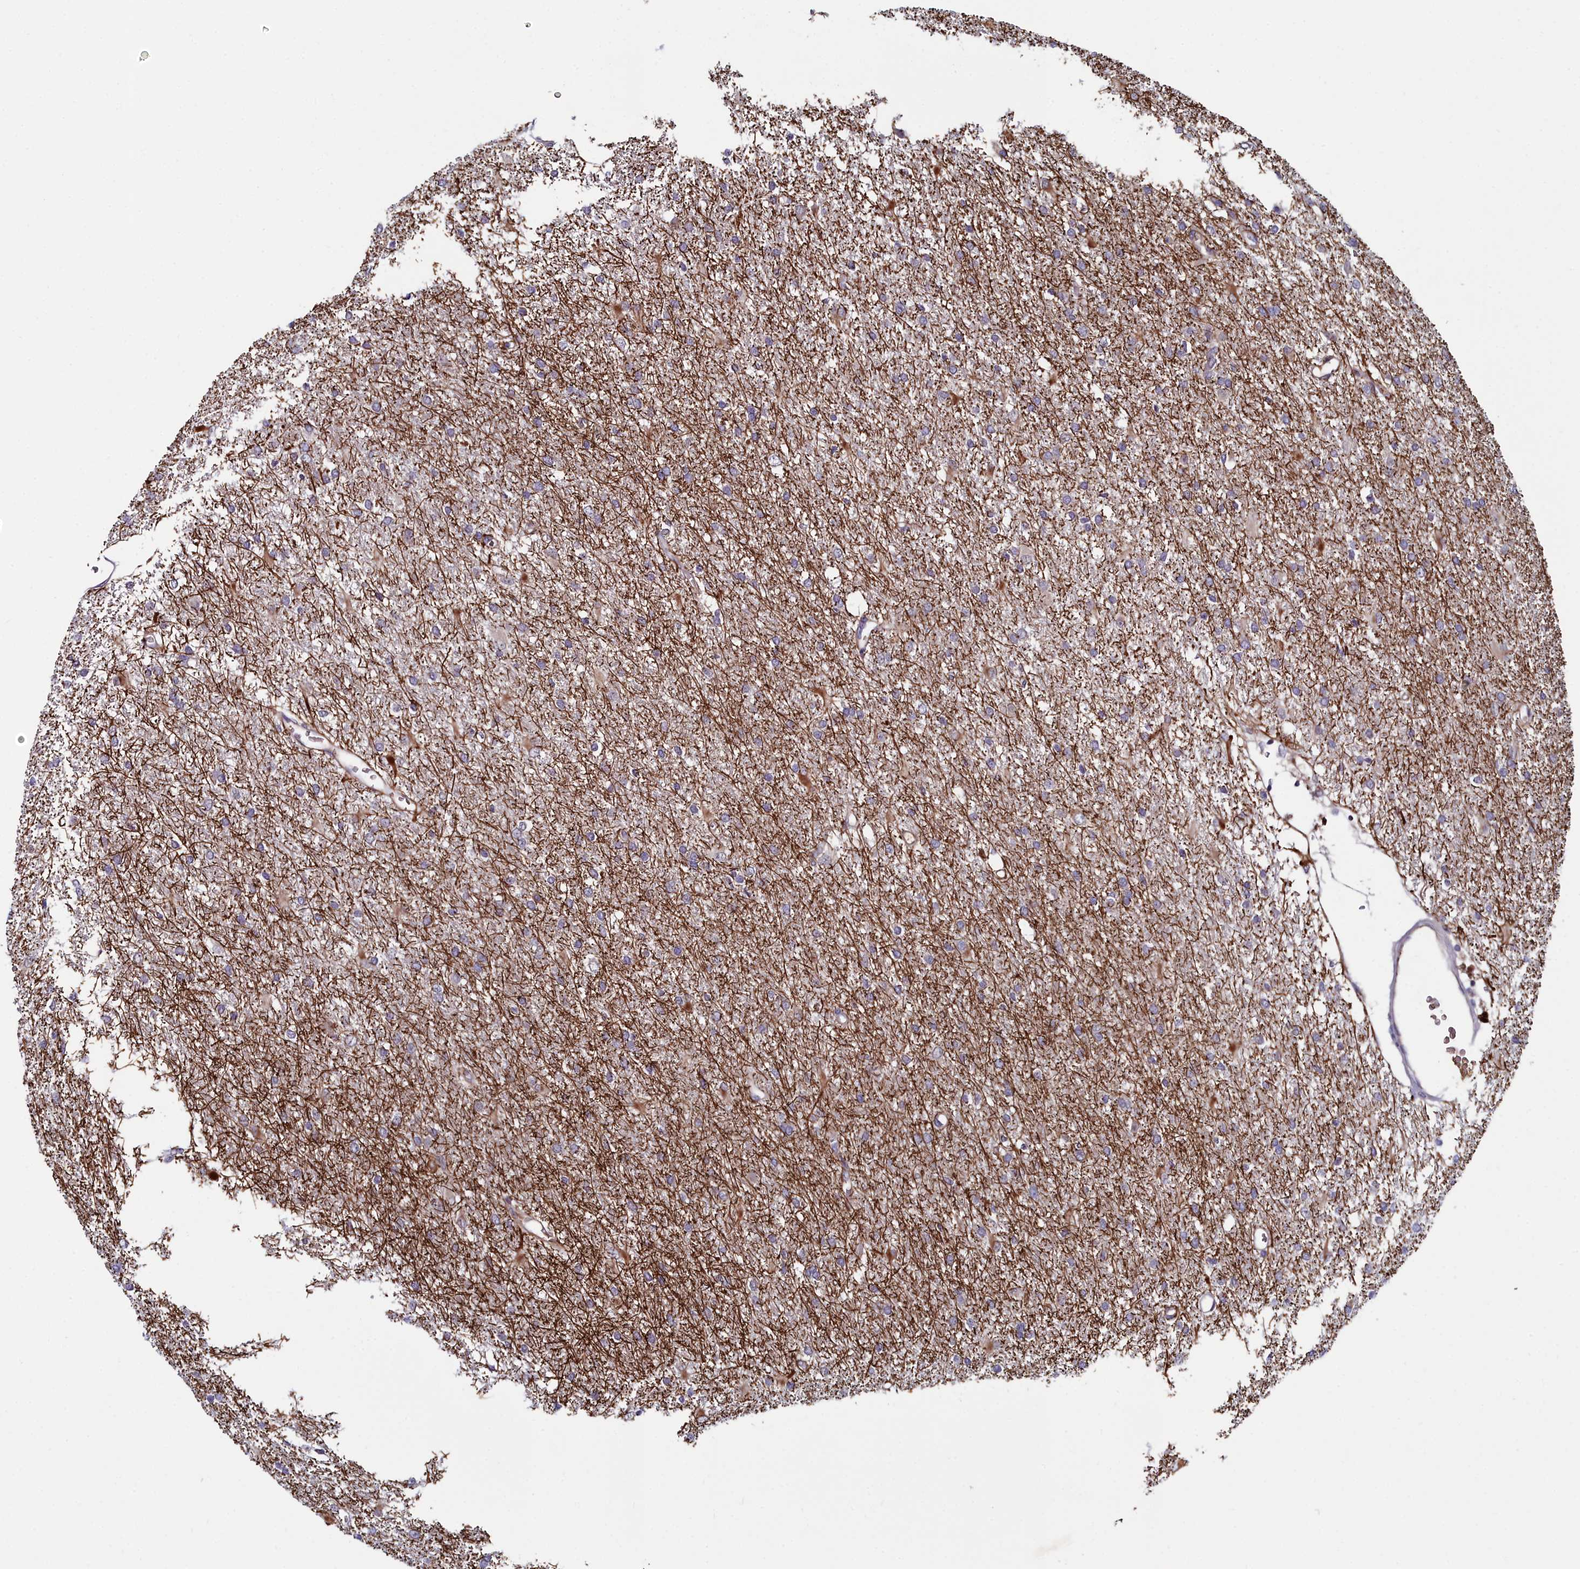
{"staining": {"intensity": "moderate", "quantity": "<25%", "location": "cytoplasmic/membranous"}, "tissue": "glioma", "cell_type": "Tumor cells", "image_type": "cancer", "snomed": [{"axis": "morphology", "description": "Glioma, malignant, High grade"}, {"axis": "topography", "description": "Brain"}], "caption": "This micrograph exhibits immunohistochemistry staining of glioma, with low moderate cytoplasmic/membranous staining in approximately <25% of tumor cells.", "gene": "KCTD18", "patient": {"sex": "female", "age": 50}}